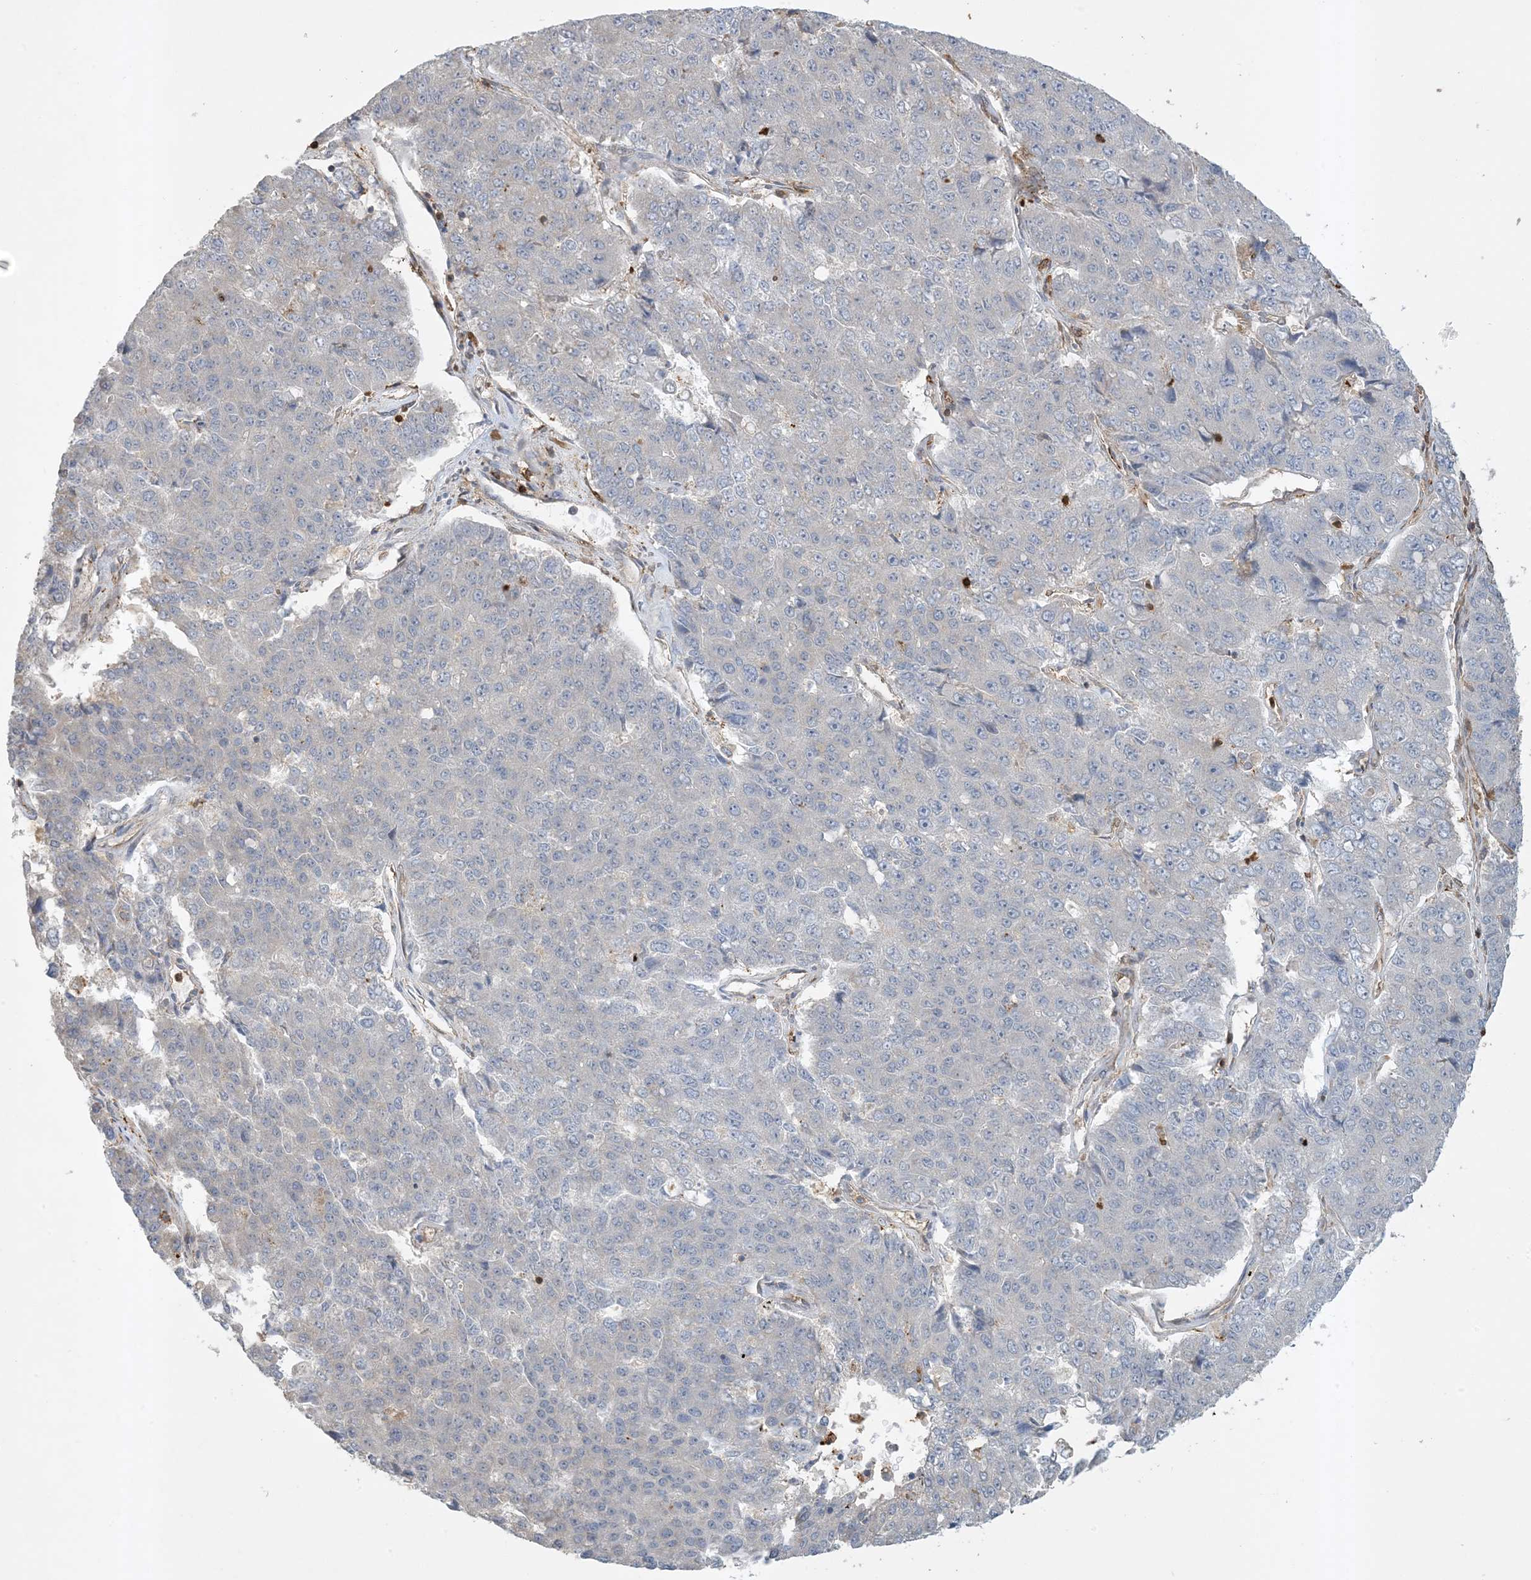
{"staining": {"intensity": "negative", "quantity": "none", "location": "none"}, "tissue": "pancreatic cancer", "cell_type": "Tumor cells", "image_type": "cancer", "snomed": [{"axis": "morphology", "description": "Adenocarcinoma, NOS"}, {"axis": "topography", "description": "Pancreas"}], "caption": "High magnification brightfield microscopy of pancreatic cancer (adenocarcinoma) stained with DAB (3,3'-diaminobenzidine) (brown) and counterstained with hematoxylin (blue): tumor cells show no significant positivity. (Immunohistochemistry (ihc), brightfield microscopy, high magnification).", "gene": "TMSB4X", "patient": {"sex": "male", "age": 50}}